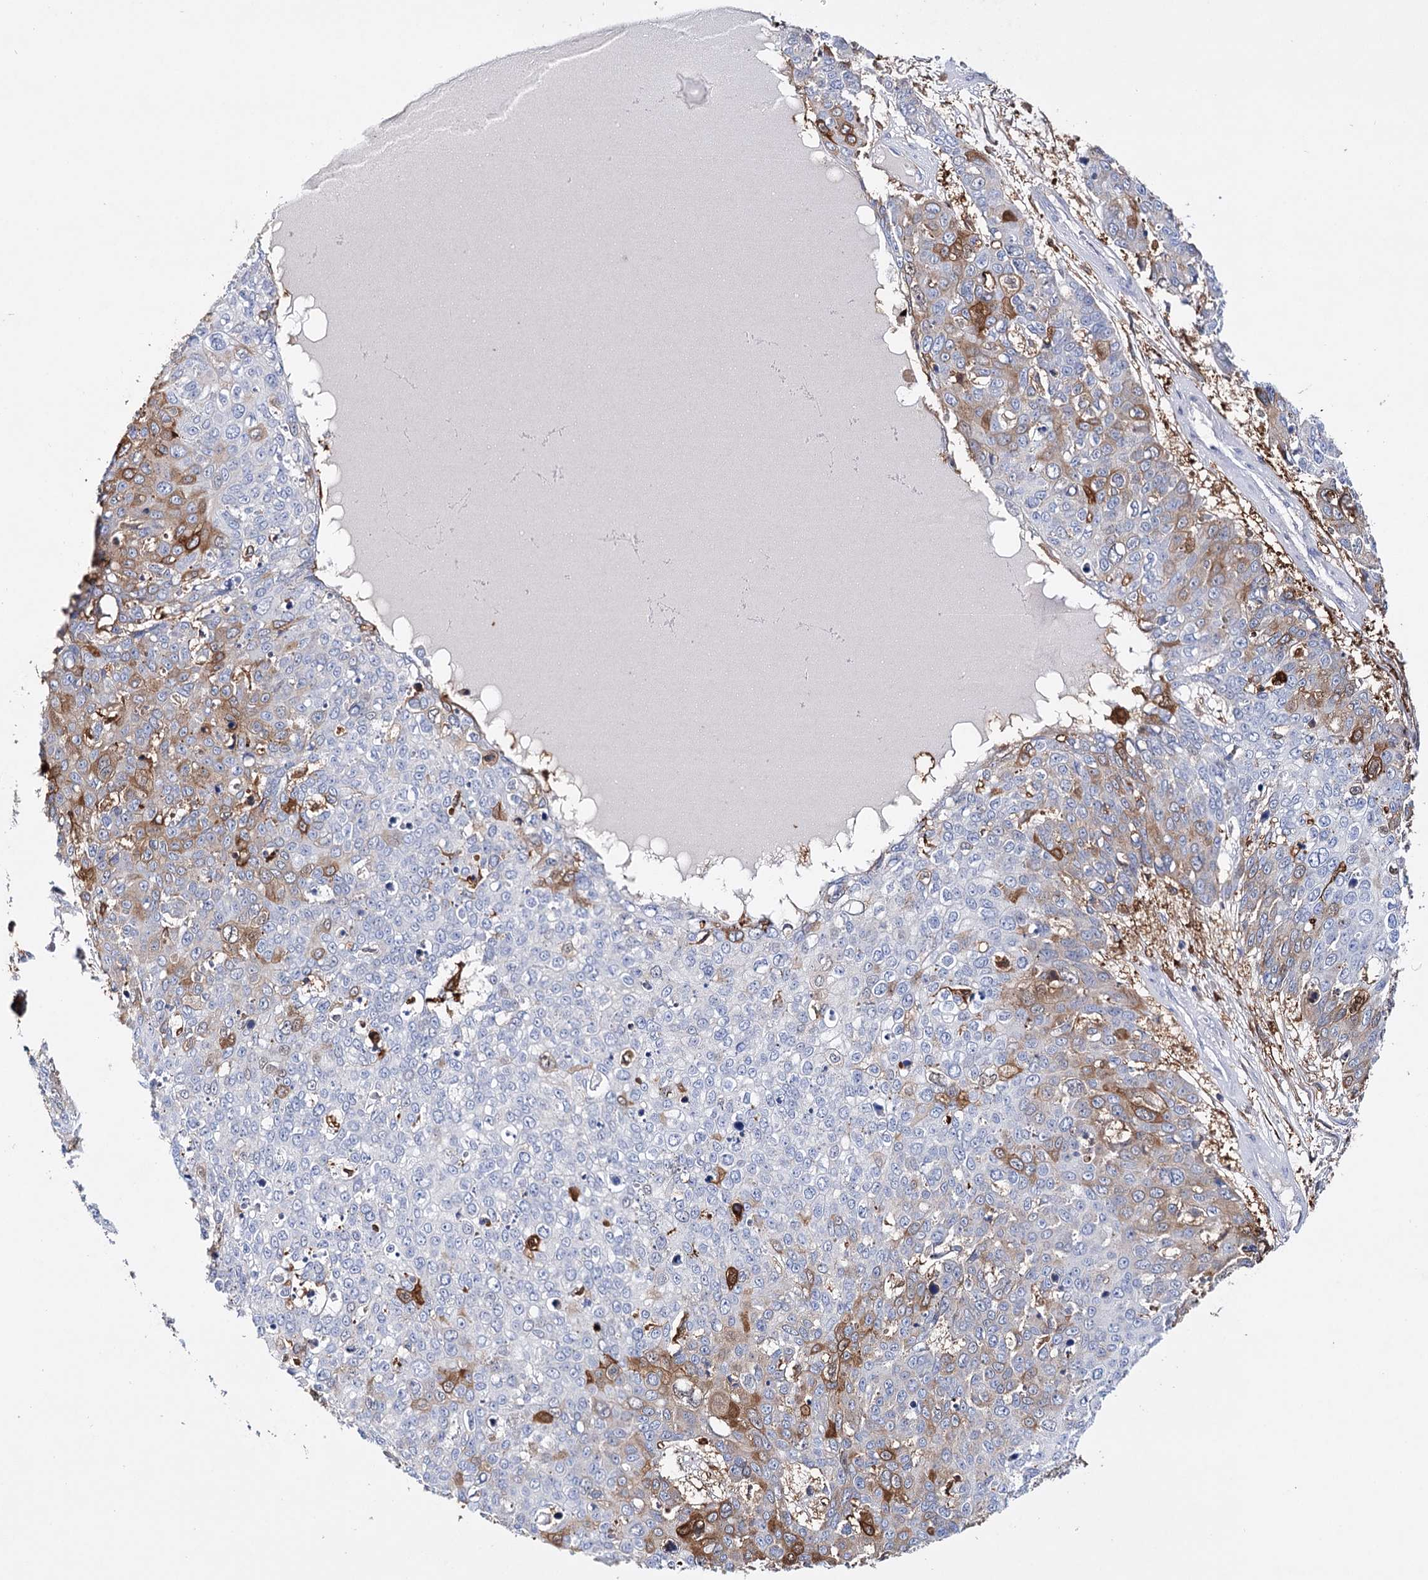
{"staining": {"intensity": "moderate", "quantity": "<25%", "location": "cytoplasmic/membranous"}, "tissue": "skin cancer", "cell_type": "Tumor cells", "image_type": "cancer", "snomed": [{"axis": "morphology", "description": "Squamous cell carcinoma, NOS"}, {"axis": "topography", "description": "Skin"}], "caption": "A brown stain highlights moderate cytoplasmic/membranous staining of a protein in skin cancer (squamous cell carcinoma) tumor cells.", "gene": "CFAP46", "patient": {"sex": "male", "age": 71}}